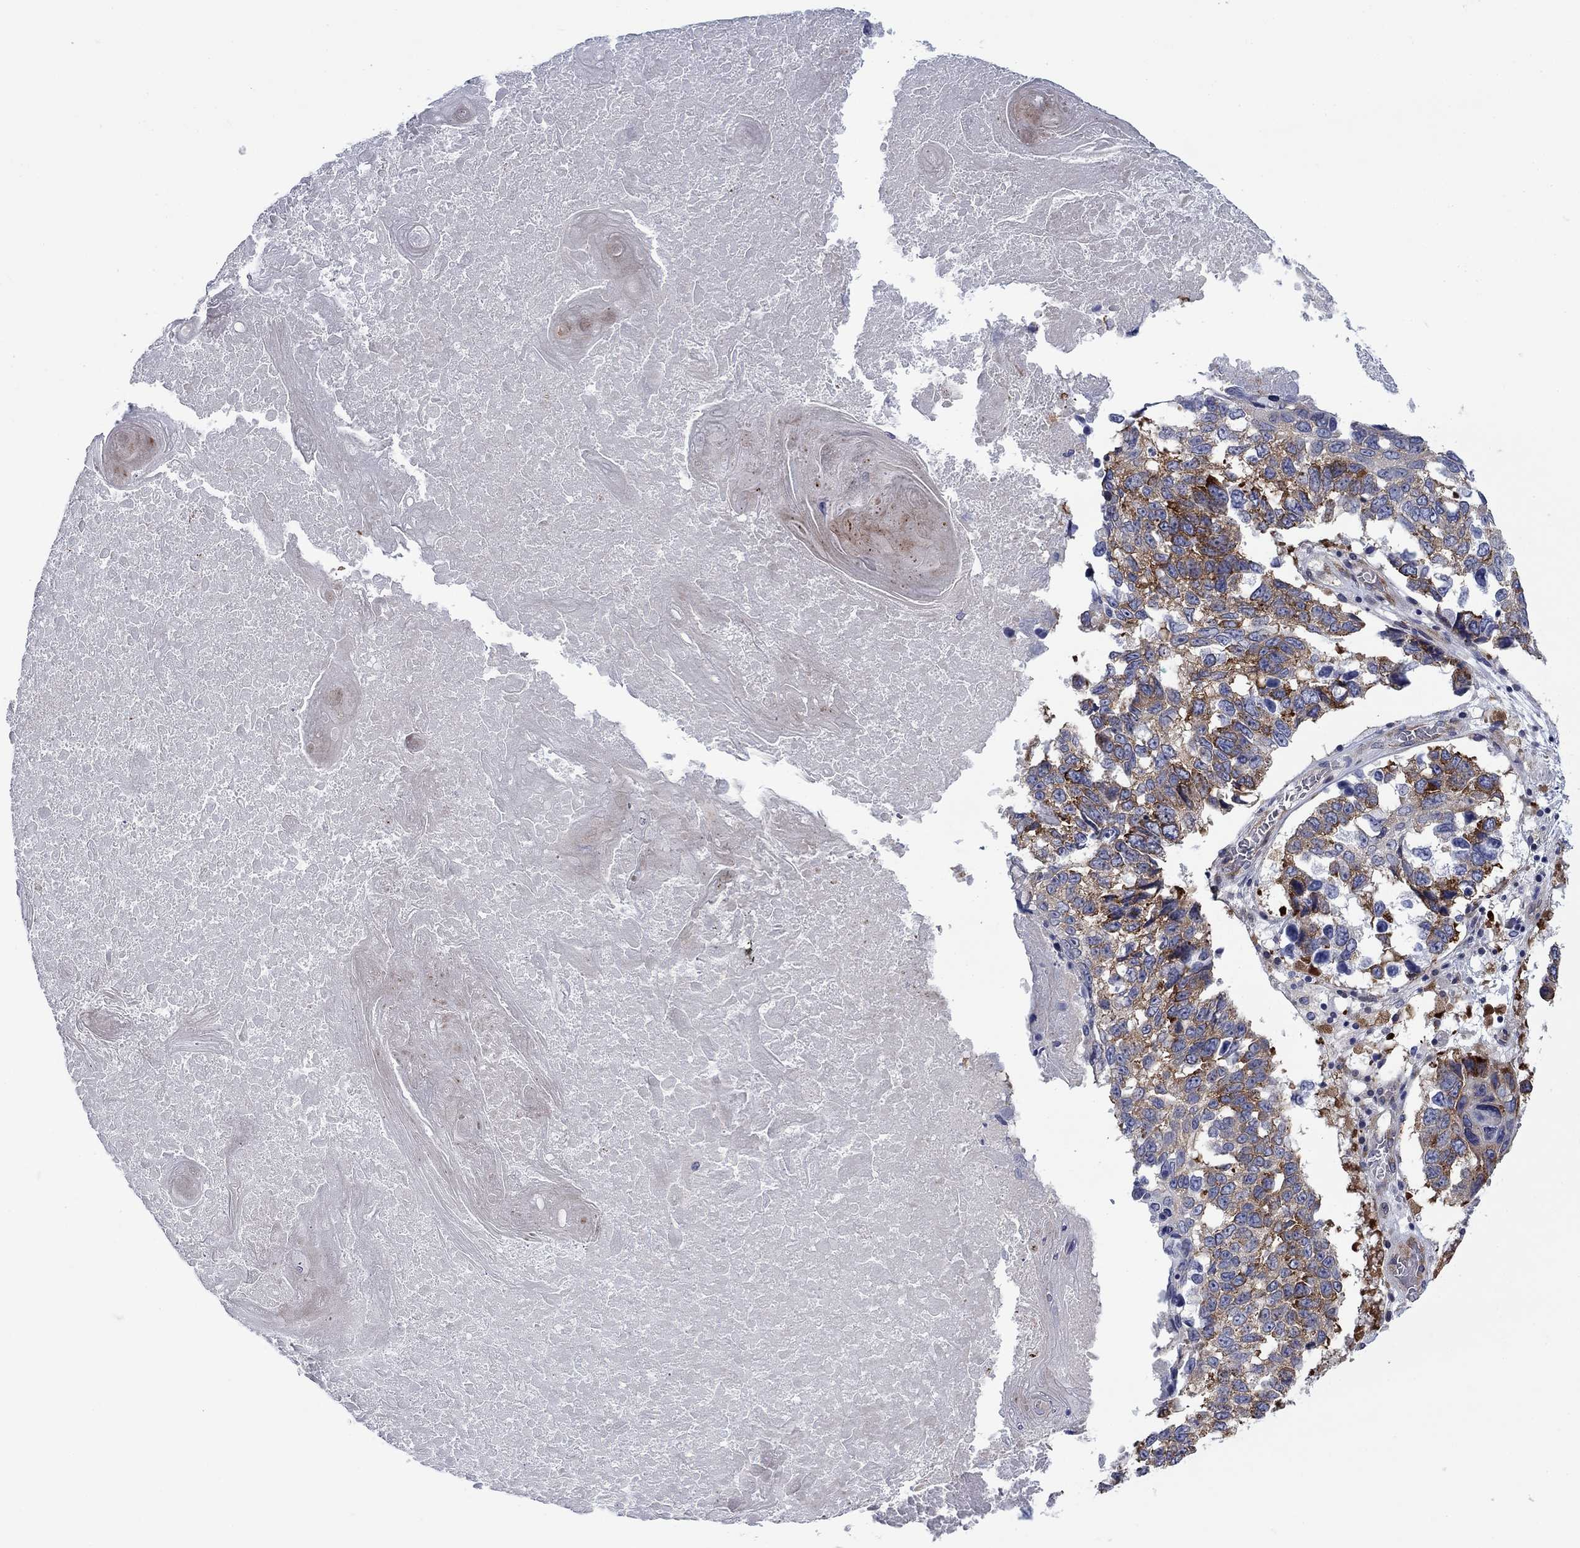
{"staining": {"intensity": "strong", "quantity": "<25%", "location": "cytoplasmic/membranous"}, "tissue": "lung cancer", "cell_type": "Tumor cells", "image_type": "cancer", "snomed": [{"axis": "morphology", "description": "Squamous cell carcinoma, NOS"}, {"axis": "topography", "description": "Lung"}], "caption": "A high-resolution image shows immunohistochemistry (IHC) staining of lung squamous cell carcinoma, which exhibits strong cytoplasmic/membranous expression in about <25% of tumor cells.", "gene": "FXR1", "patient": {"sex": "male", "age": 82}}